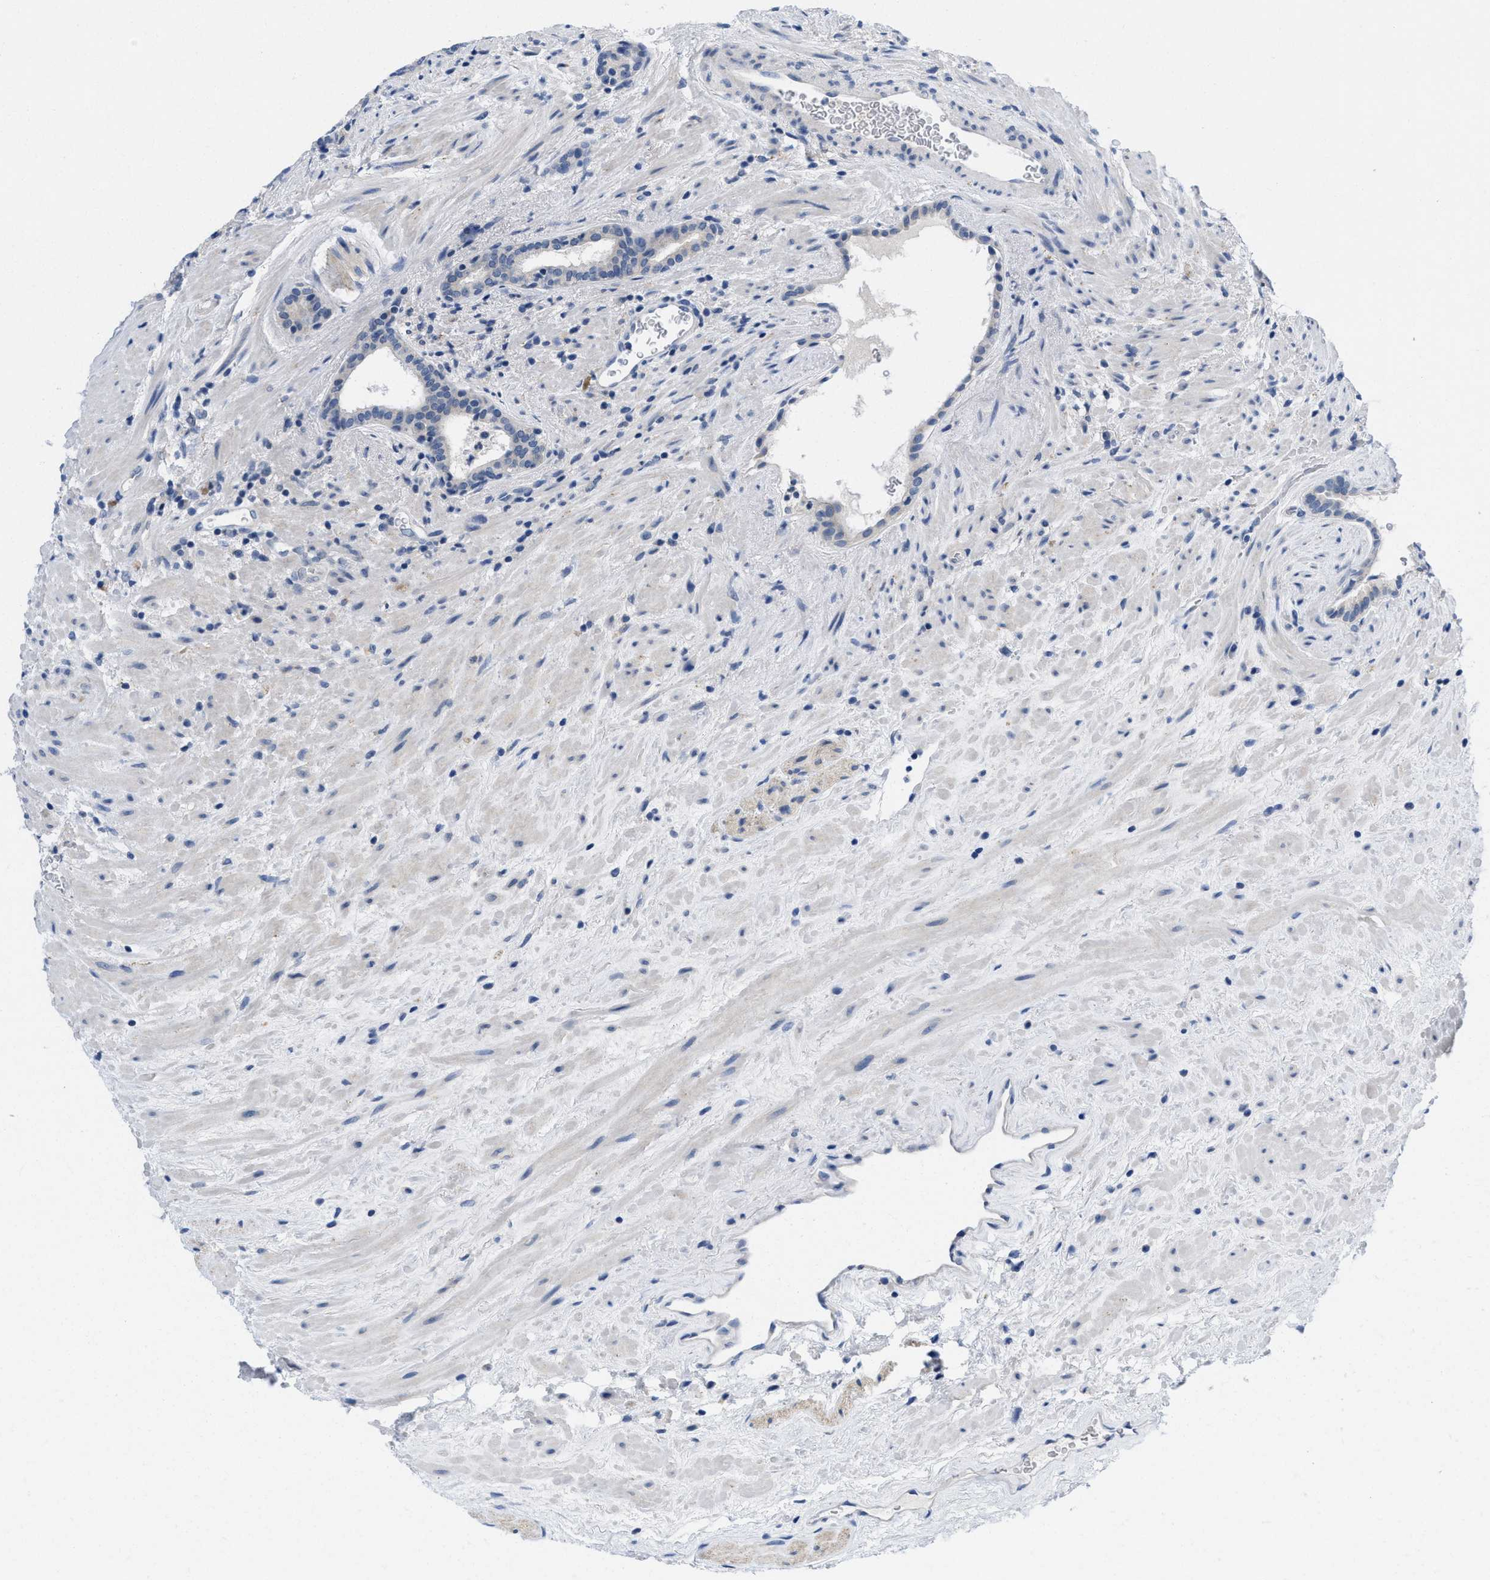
{"staining": {"intensity": "negative", "quantity": "none", "location": "none"}, "tissue": "prostate cancer", "cell_type": "Tumor cells", "image_type": "cancer", "snomed": [{"axis": "morphology", "description": "Adenocarcinoma, High grade"}, {"axis": "topography", "description": "Prostate"}], "caption": "The histopathology image displays no staining of tumor cells in prostate cancer. Nuclei are stained in blue.", "gene": "PYY", "patient": {"sex": "male", "age": 71}}